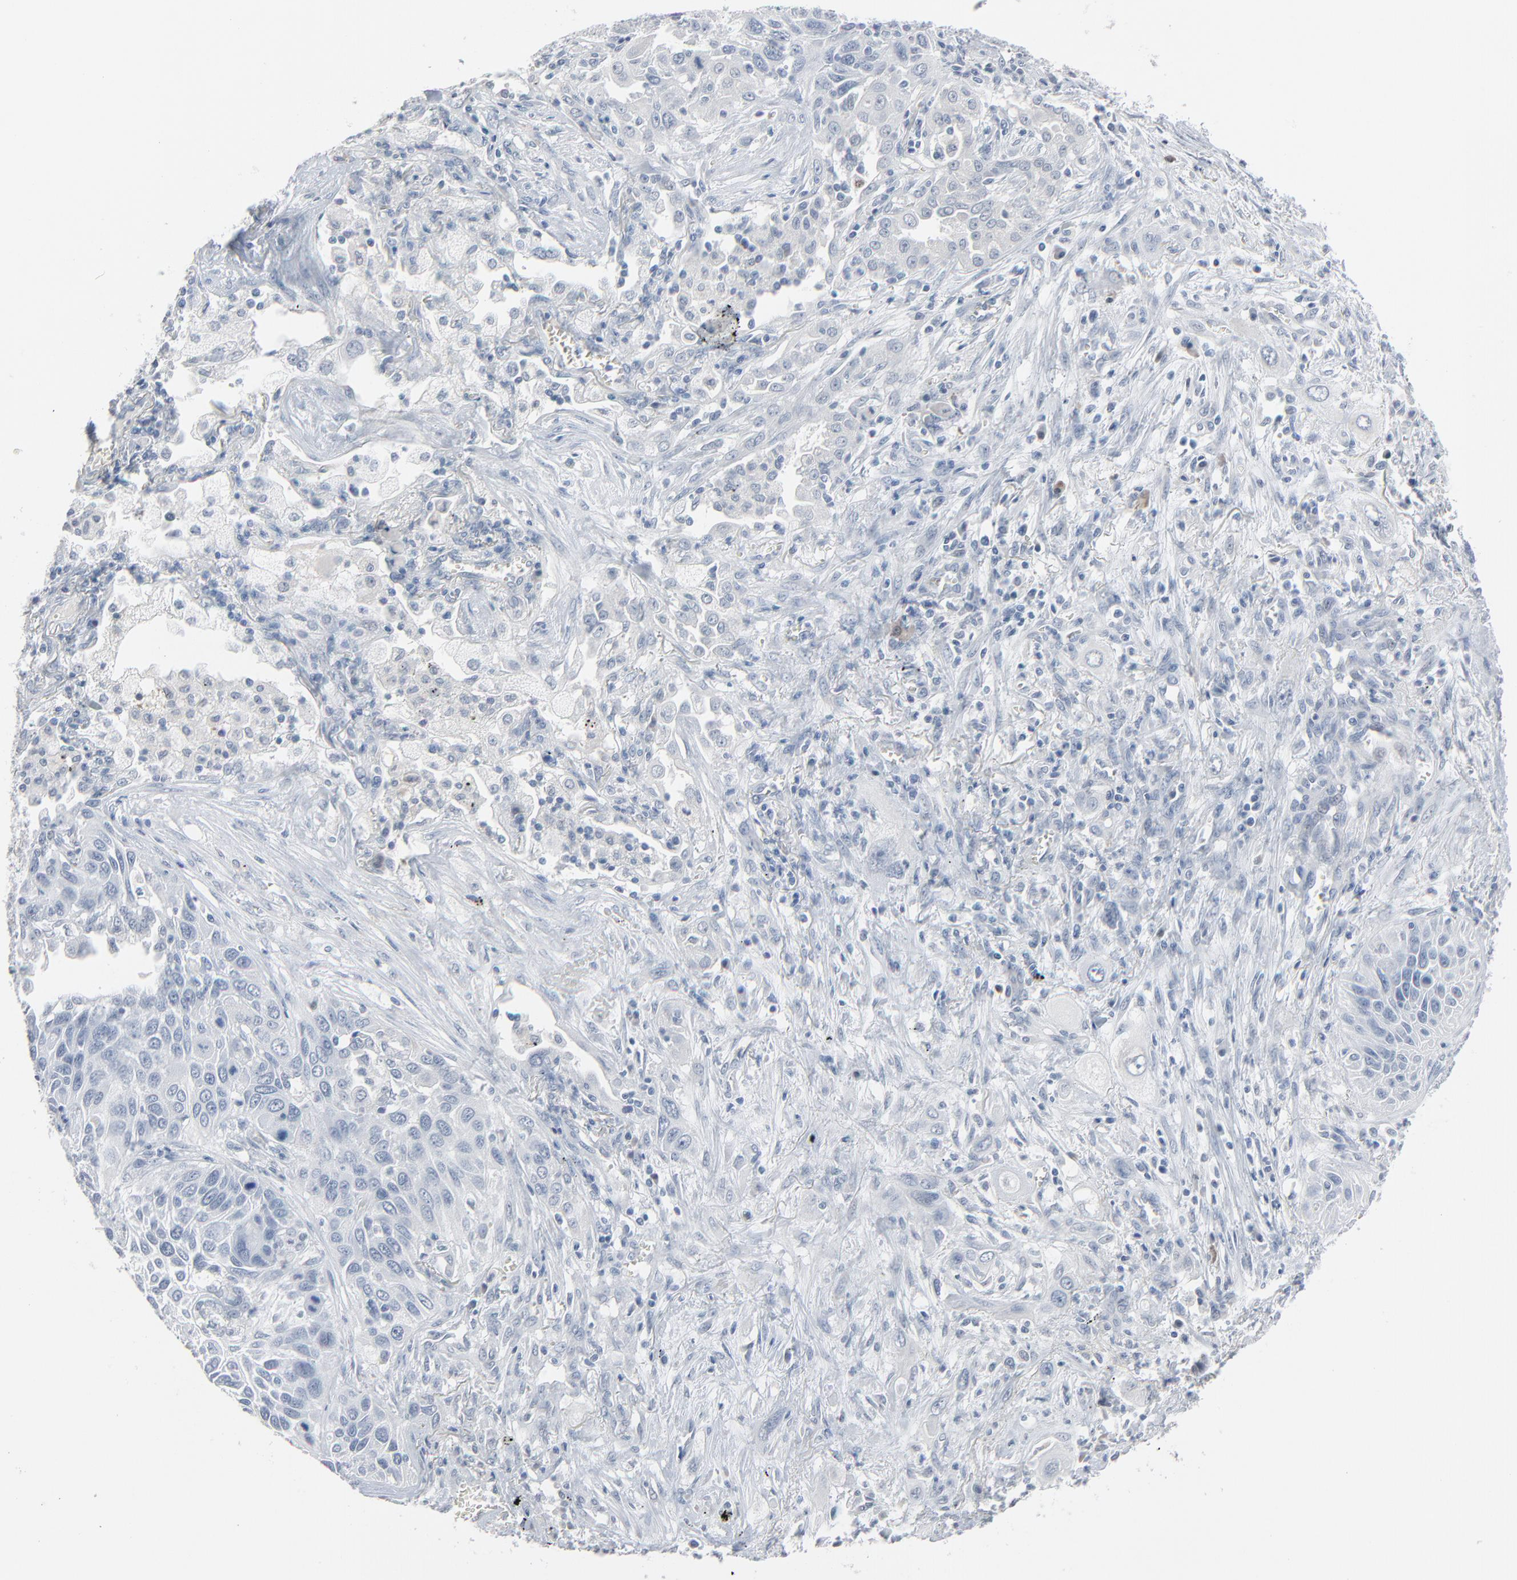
{"staining": {"intensity": "negative", "quantity": "none", "location": "none"}, "tissue": "lung cancer", "cell_type": "Tumor cells", "image_type": "cancer", "snomed": [{"axis": "morphology", "description": "Squamous cell carcinoma, NOS"}, {"axis": "topography", "description": "Lung"}], "caption": "The micrograph demonstrates no significant expression in tumor cells of lung cancer (squamous cell carcinoma).", "gene": "SAGE1", "patient": {"sex": "female", "age": 76}}